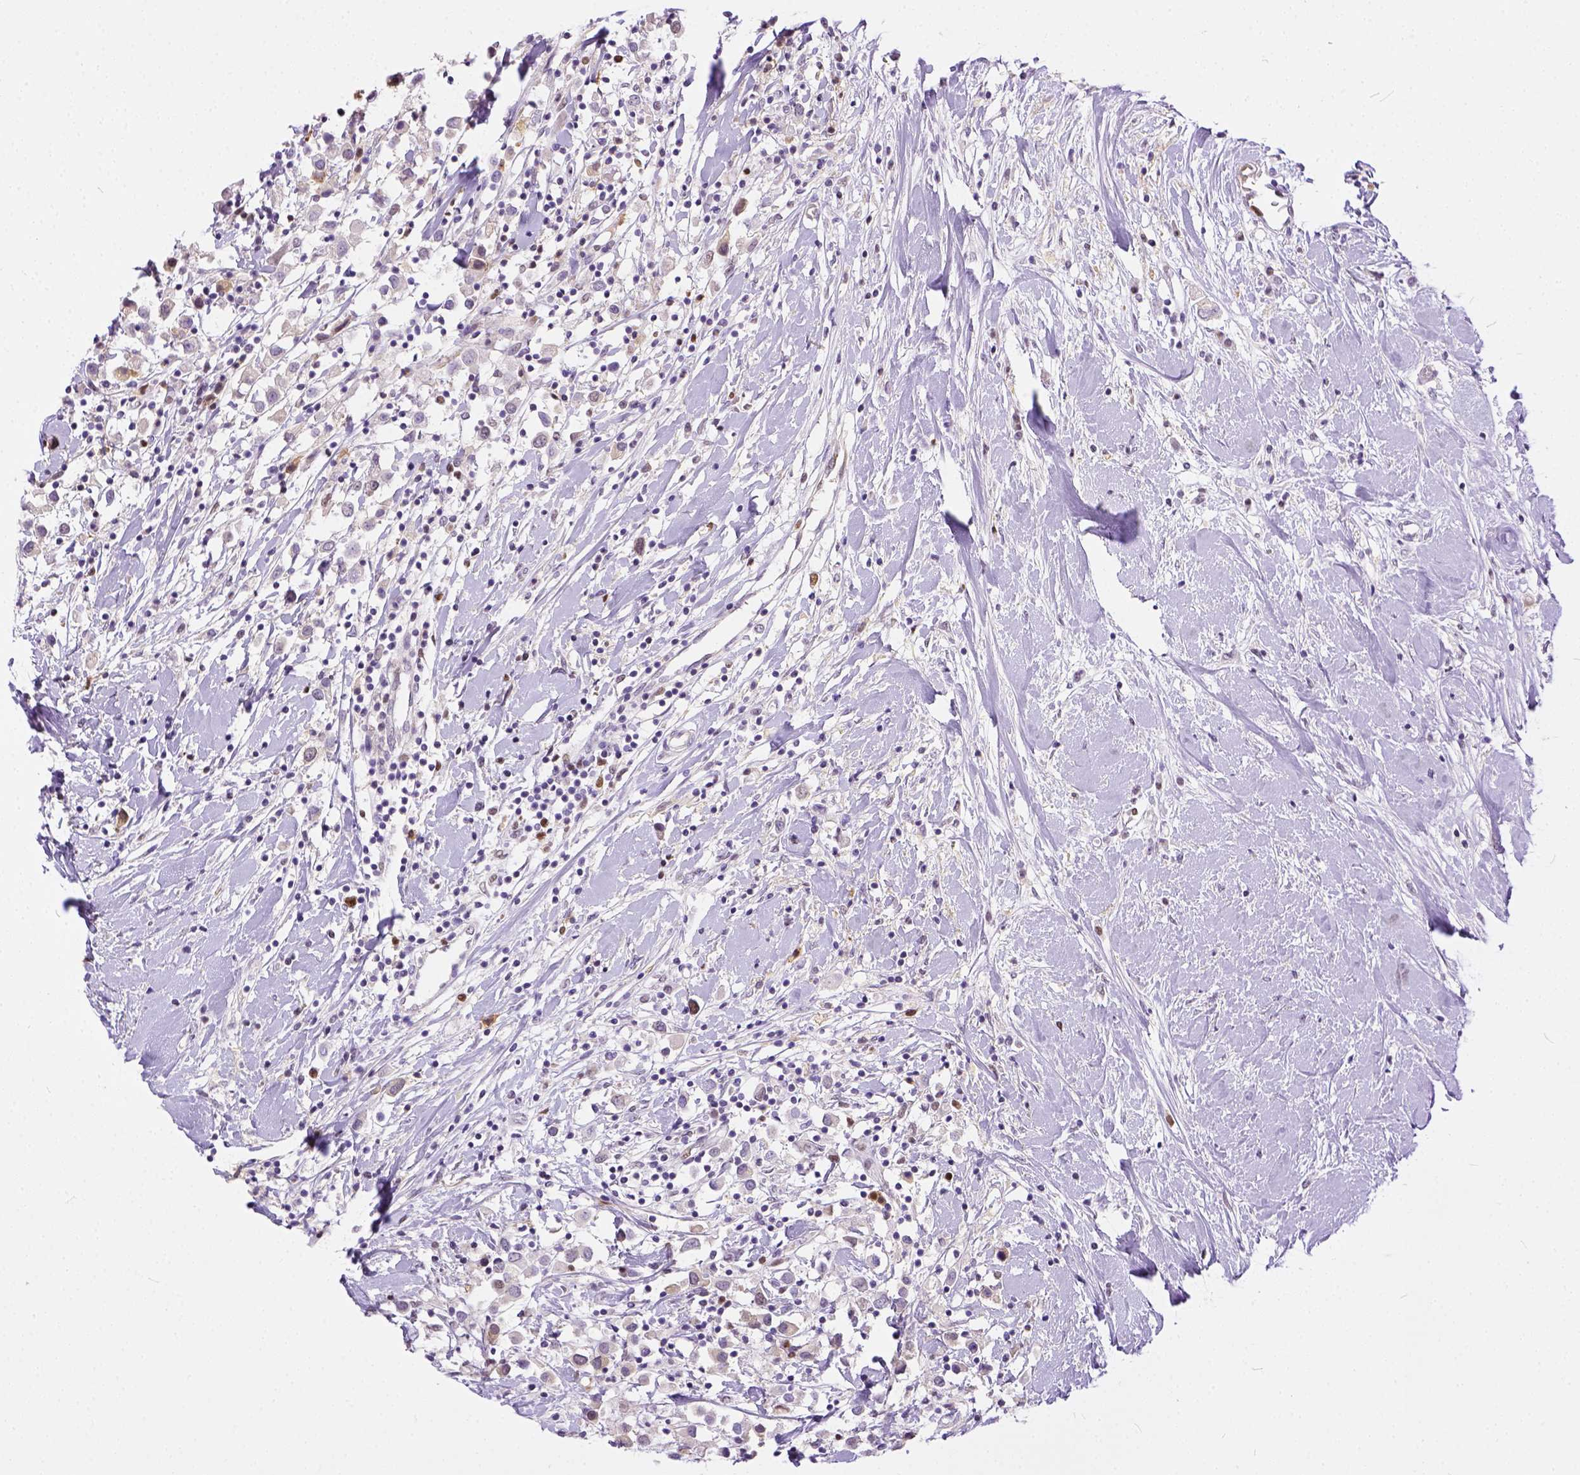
{"staining": {"intensity": "moderate", "quantity": "<25%", "location": "nuclear"}, "tissue": "breast cancer", "cell_type": "Tumor cells", "image_type": "cancer", "snomed": [{"axis": "morphology", "description": "Duct carcinoma"}, {"axis": "topography", "description": "Breast"}], "caption": "IHC (DAB (3,3'-diaminobenzidine)) staining of human breast infiltrating ductal carcinoma reveals moderate nuclear protein expression in approximately <25% of tumor cells. (DAB = brown stain, brightfield microscopy at high magnification).", "gene": "ERCC1", "patient": {"sex": "female", "age": 61}}